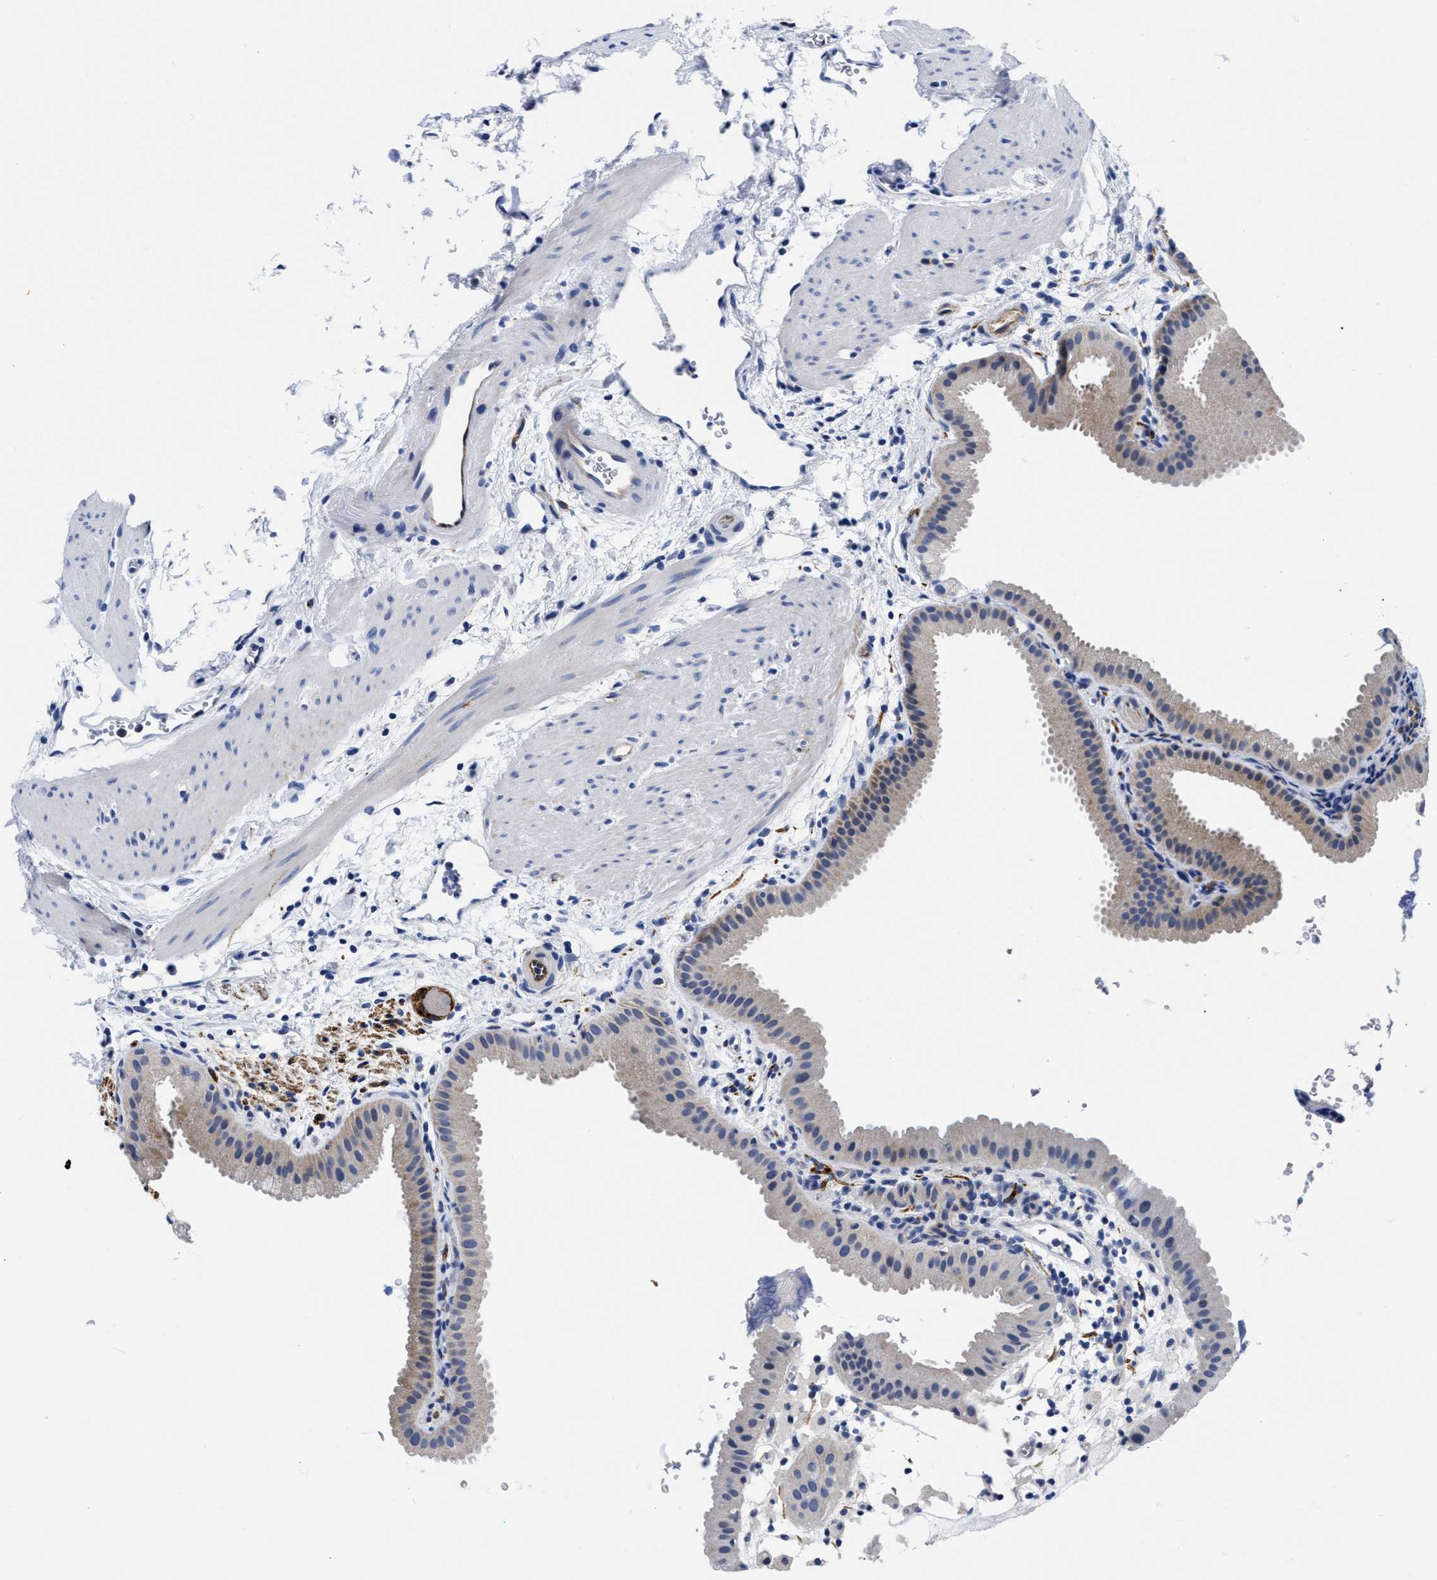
{"staining": {"intensity": "weak", "quantity": "25%-75%", "location": "cytoplasmic/membranous"}, "tissue": "gallbladder", "cell_type": "Glandular cells", "image_type": "normal", "snomed": [{"axis": "morphology", "description": "Normal tissue, NOS"}, {"axis": "topography", "description": "Gallbladder"}], "caption": "Gallbladder stained with immunohistochemistry shows weak cytoplasmic/membranous staining in about 25%-75% of glandular cells.", "gene": "SLC35F1", "patient": {"sex": "female", "age": 64}}